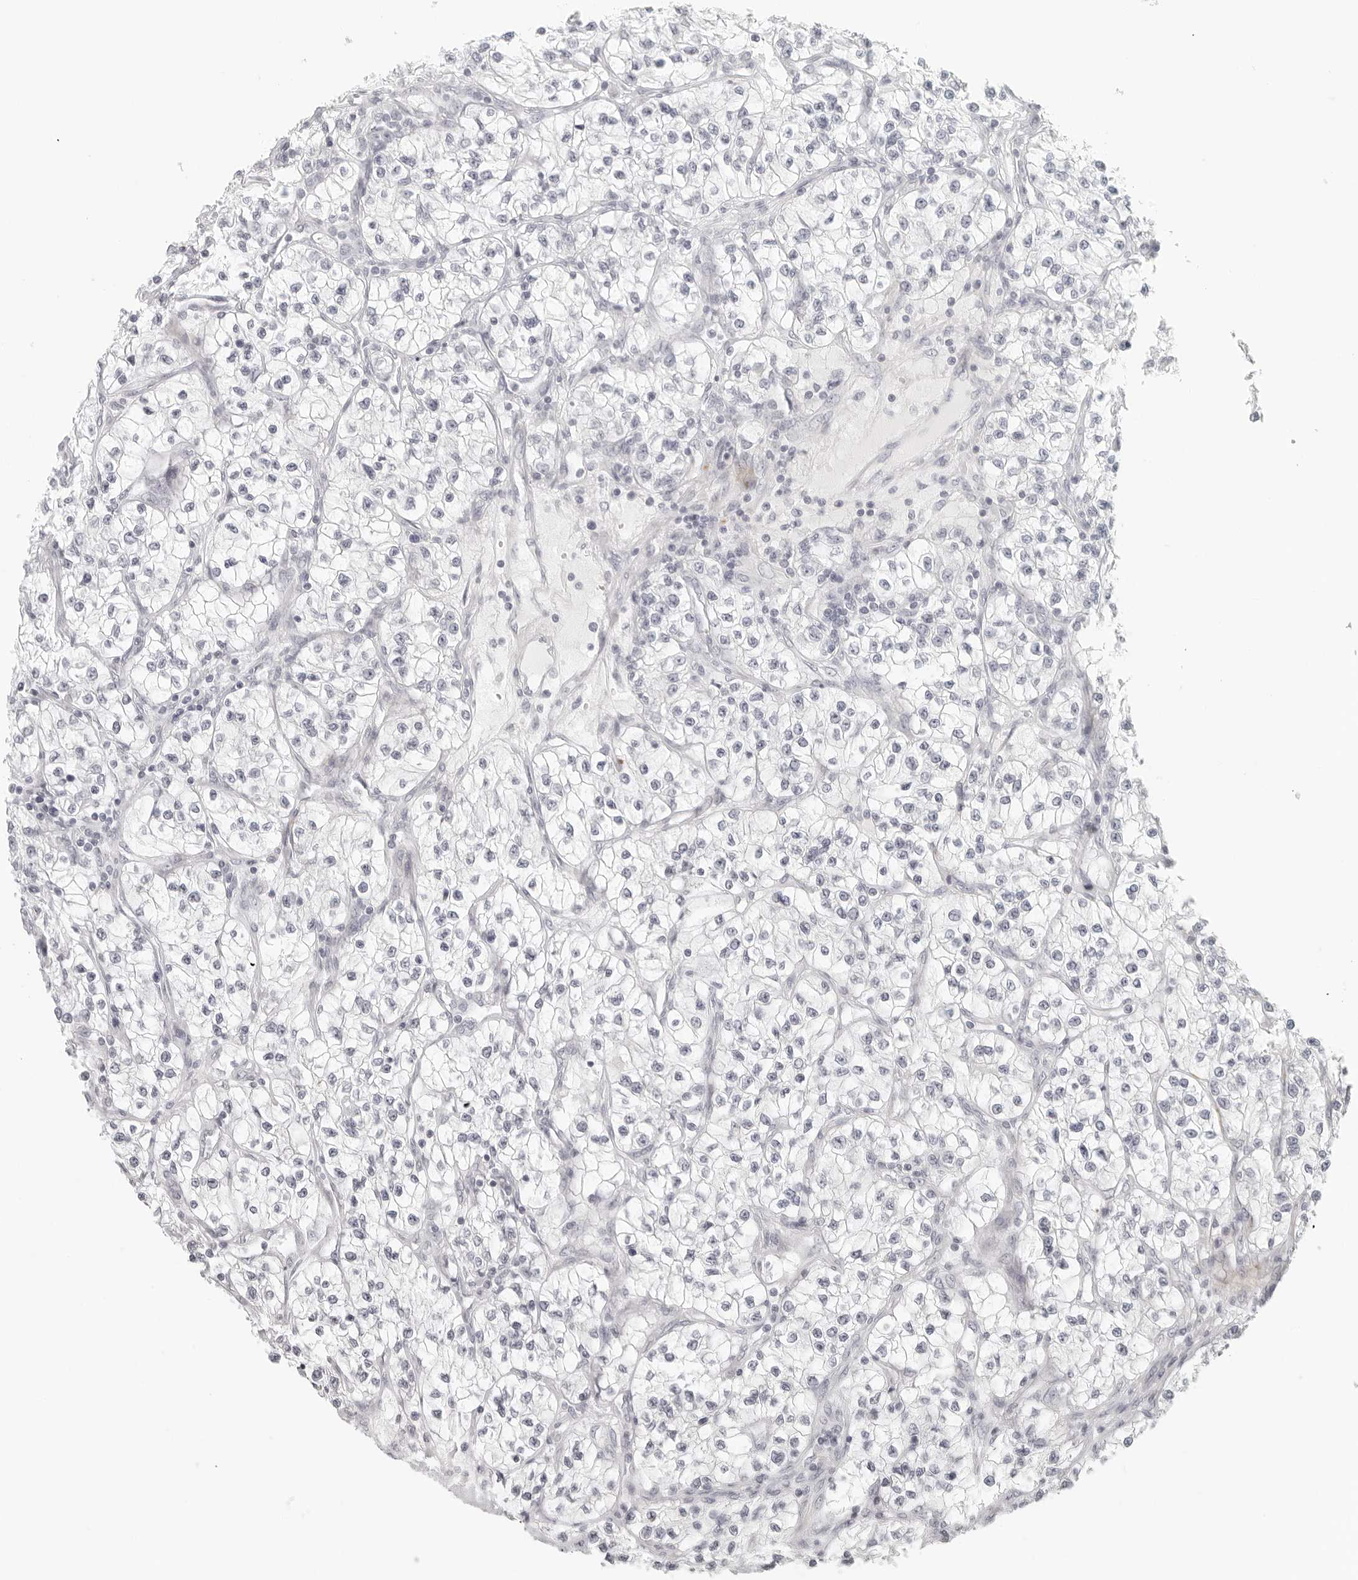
{"staining": {"intensity": "negative", "quantity": "none", "location": "none"}, "tissue": "renal cancer", "cell_type": "Tumor cells", "image_type": "cancer", "snomed": [{"axis": "morphology", "description": "Adenocarcinoma, NOS"}, {"axis": "topography", "description": "Kidney"}], "caption": "Immunohistochemistry of human renal cancer (adenocarcinoma) shows no staining in tumor cells.", "gene": "RPS6KC1", "patient": {"sex": "female", "age": 57}}